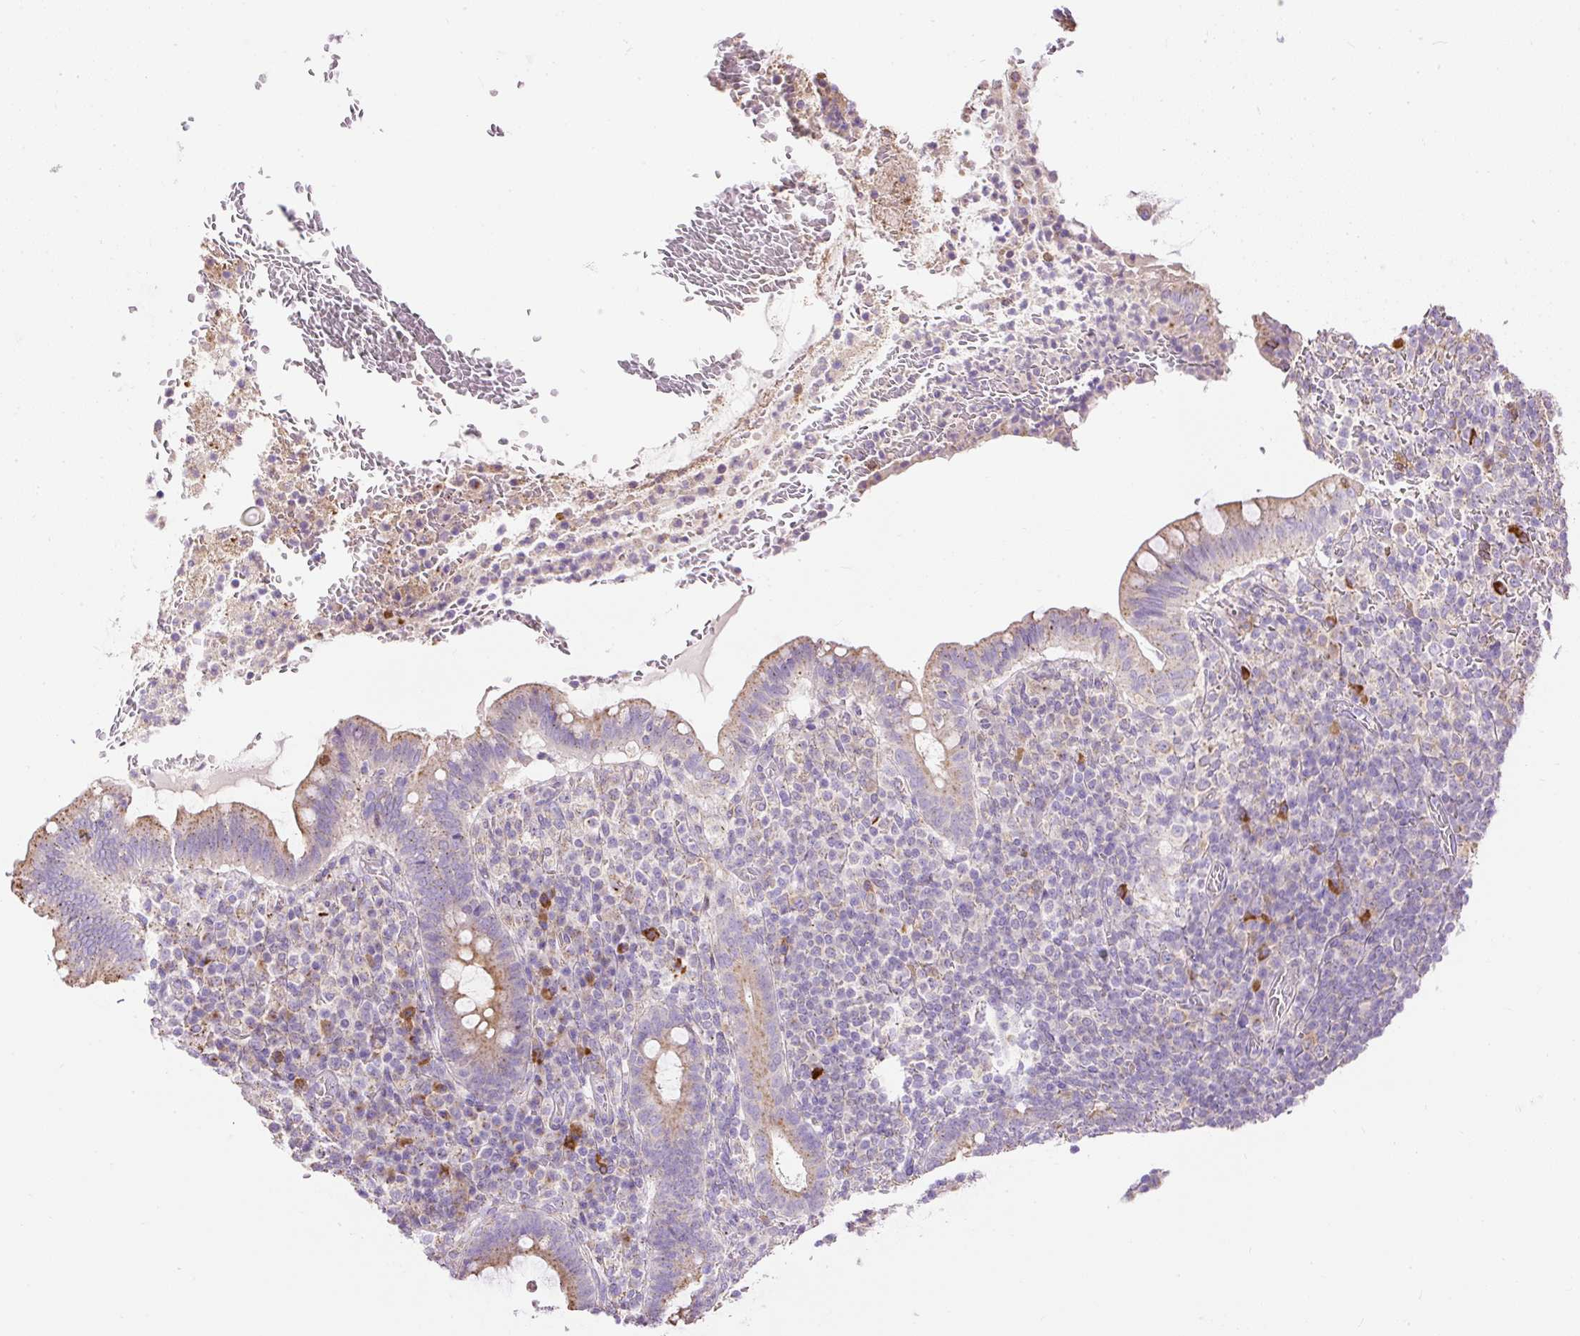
{"staining": {"intensity": "moderate", "quantity": "25%-75%", "location": "cytoplasmic/membranous"}, "tissue": "appendix", "cell_type": "Glandular cells", "image_type": "normal", "snomed": [{"axis": "morphology", "description": "Normal tissue, NOS"}, {"axis": "topography", "description": "Appendix"}], "caption": "An IHC photomicrograph of benign tissue is shown. Protein staining in brown shows moderate cytoplasmic/membranous positivity in appendix within glandular cells.", "gene": "CFAP47", "patient": {"sex": "female", "age": 43}}